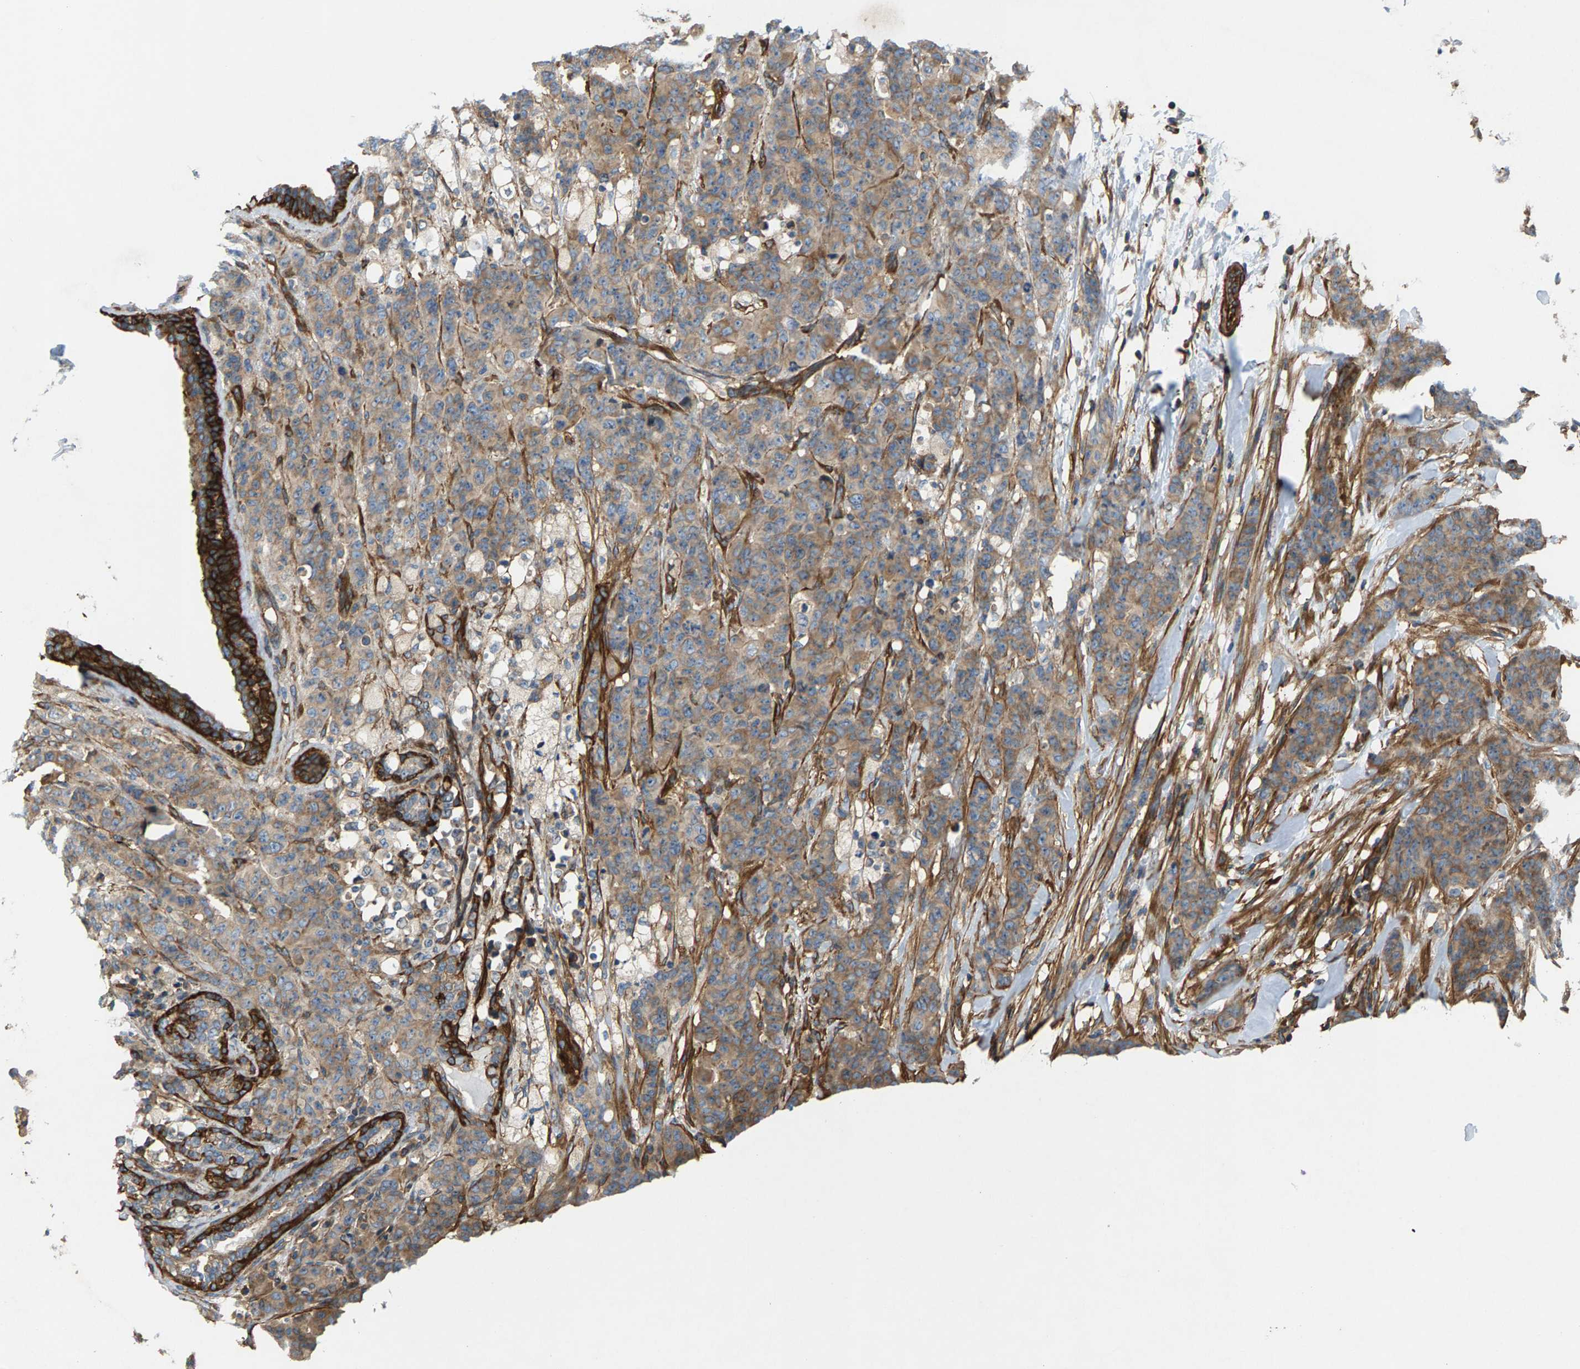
{"staining": {"intensity": "moderate", "quantity": ">75%", "location": "cytoplasmic/membranous"}, "tissue": "breast cancer", "cell_type": "Tumor cells", "image_type": "cancer", "snomed": [{"axis": "morphology", "description": "Normal tissue, NOS"}, {"axis": "morphology", "description": "Duct carcinoma"}, {"axis": "topography", "description": "Breast"}], "caption": "The immunohistochemical stain labels moderate cytoplasmic/membranous staining in tumor cells of breast cancer (invasive ductal carcinoma) tissue.", "gene": "PDCL", "patient": {"sex": "female", "age": 40}}